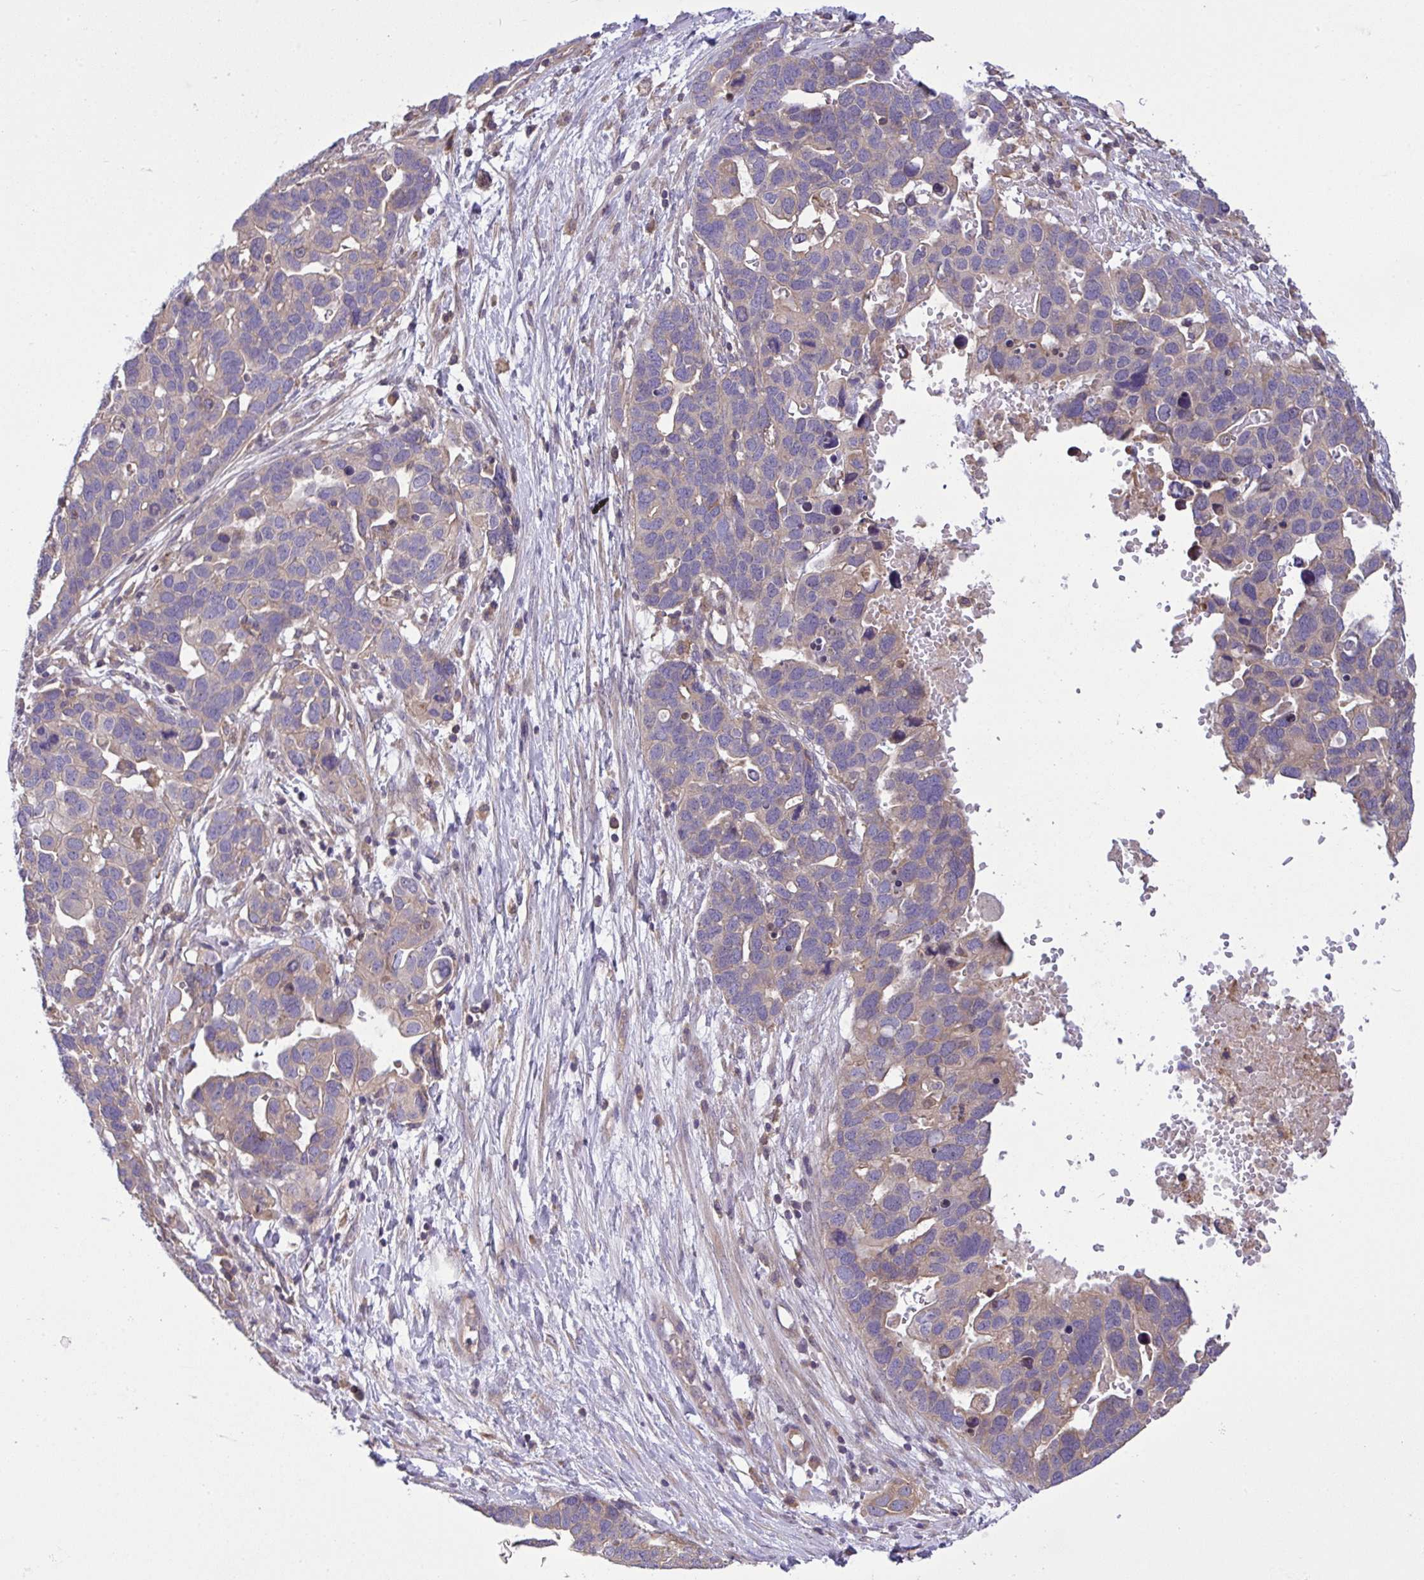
{"staining": {"intensity": "negative", "quantity": "none", "location": "none"}, "tissue": "ovarian cancer", "cell_type": "Tumor cells", "image_type": "cancer", "snomed": [{"axis": "morphology", "description": "Cystadenocarcinoma, serous, NOS"}, {"axis": "topography", "description": "Ovary"}], "caption": "Photomicrograph shows no significant protein positivity in tumor cells of ovarian serous cystadenocarcinoma. The staining is performed using DAB (3,3'-diaminobenzidine) brown chromogen with nuclei counter-stained in using hematoxylin.", "gene": "GRB14", "patient": {"sex": "female", "age": 54}}